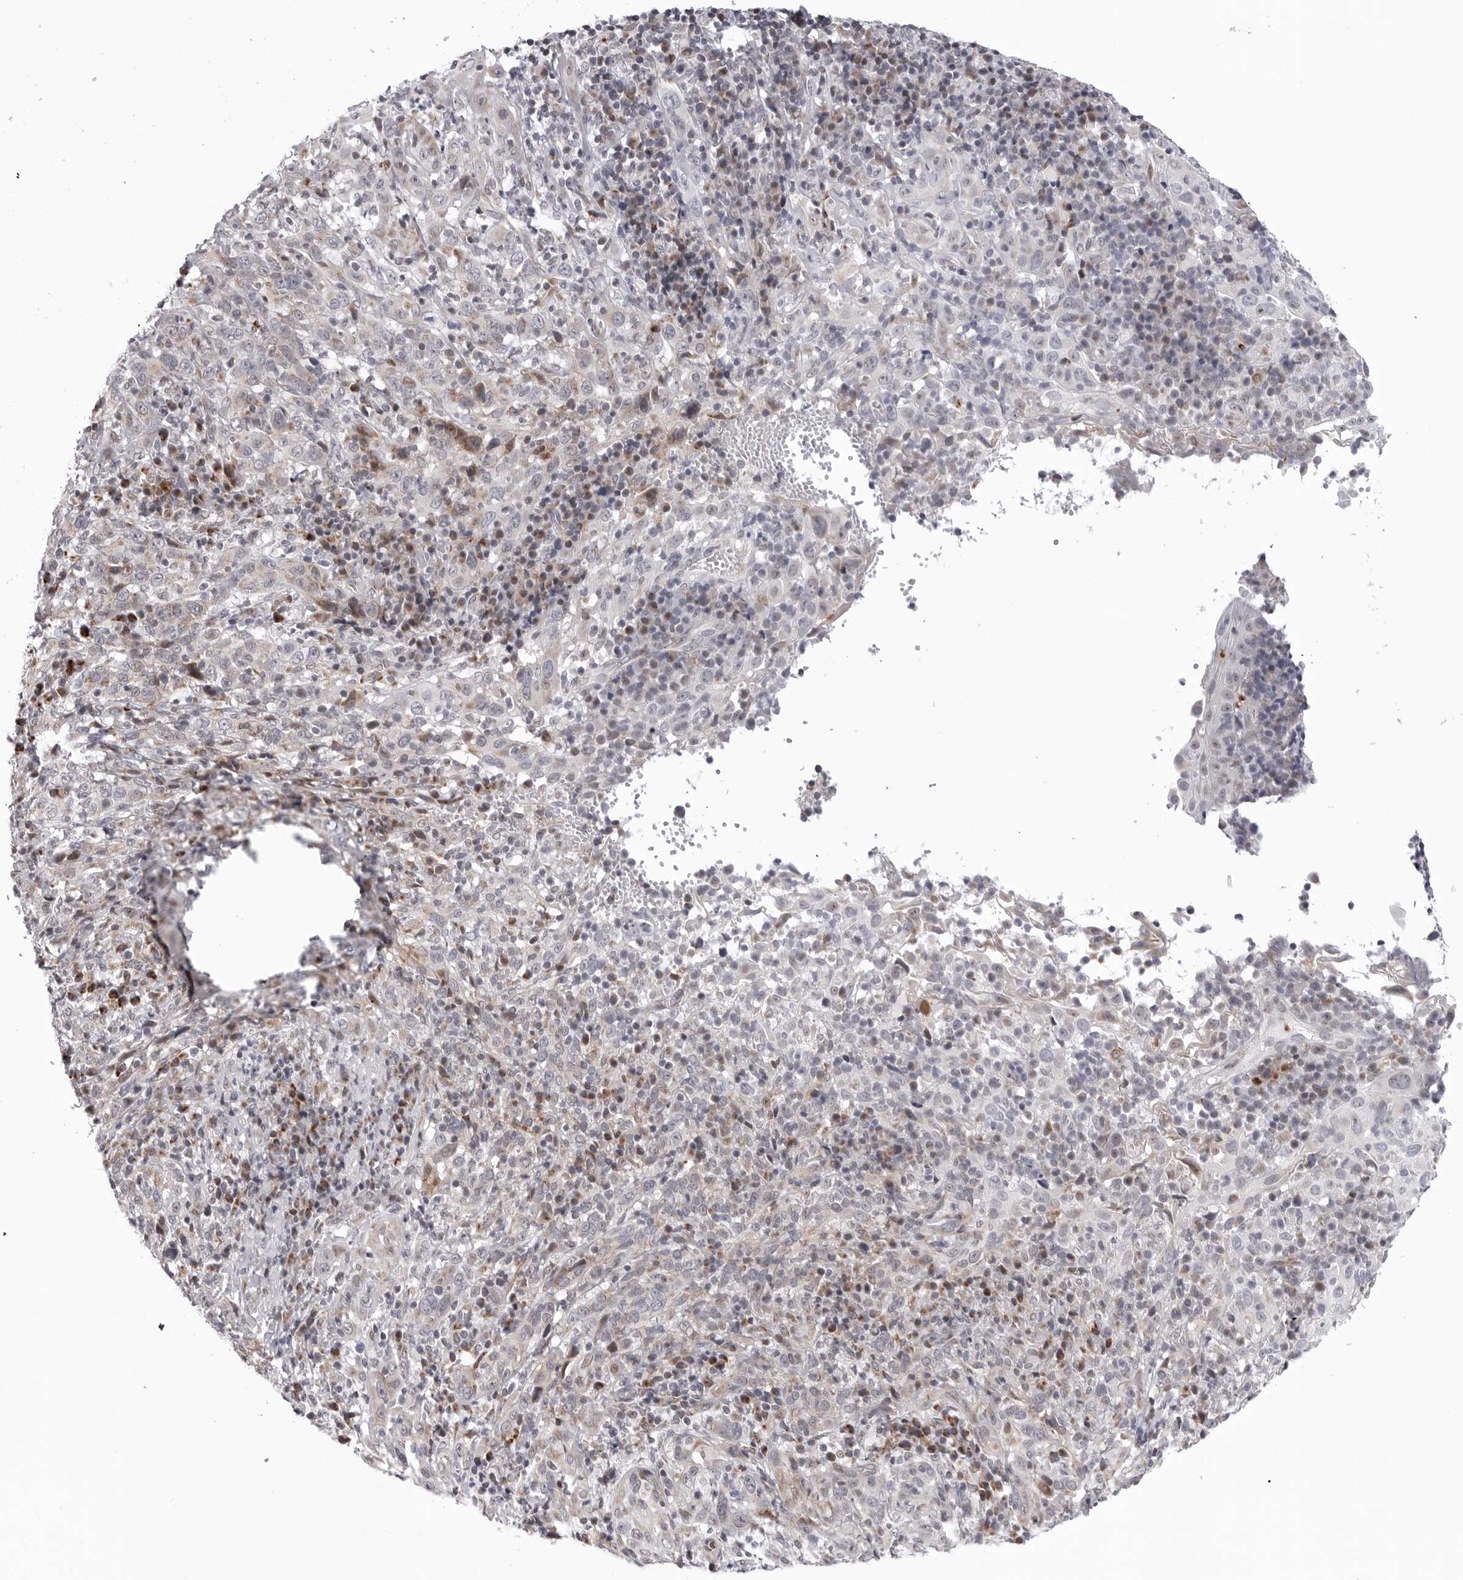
{"staining": {"intensity": "weak", "quantity": "<25%", "location": "cytoplasmic/membranous"}, "tissue": "cervical cancer", "cell_type": "Tumor cells", "image_type": "cancer", "snomed": [{"axis": "morphology", "description": "Squamous cell carcinoma, NOS"}, {"axis": "topography", "description": "Cervix"}], "caption": "Immunohistochemical staining of human cervical cancer (squamous cell carcinoma) shows no significant positivity in tumor cells.", "gene": "CDK20", "patient": {"sex": "female", "age": 46}}